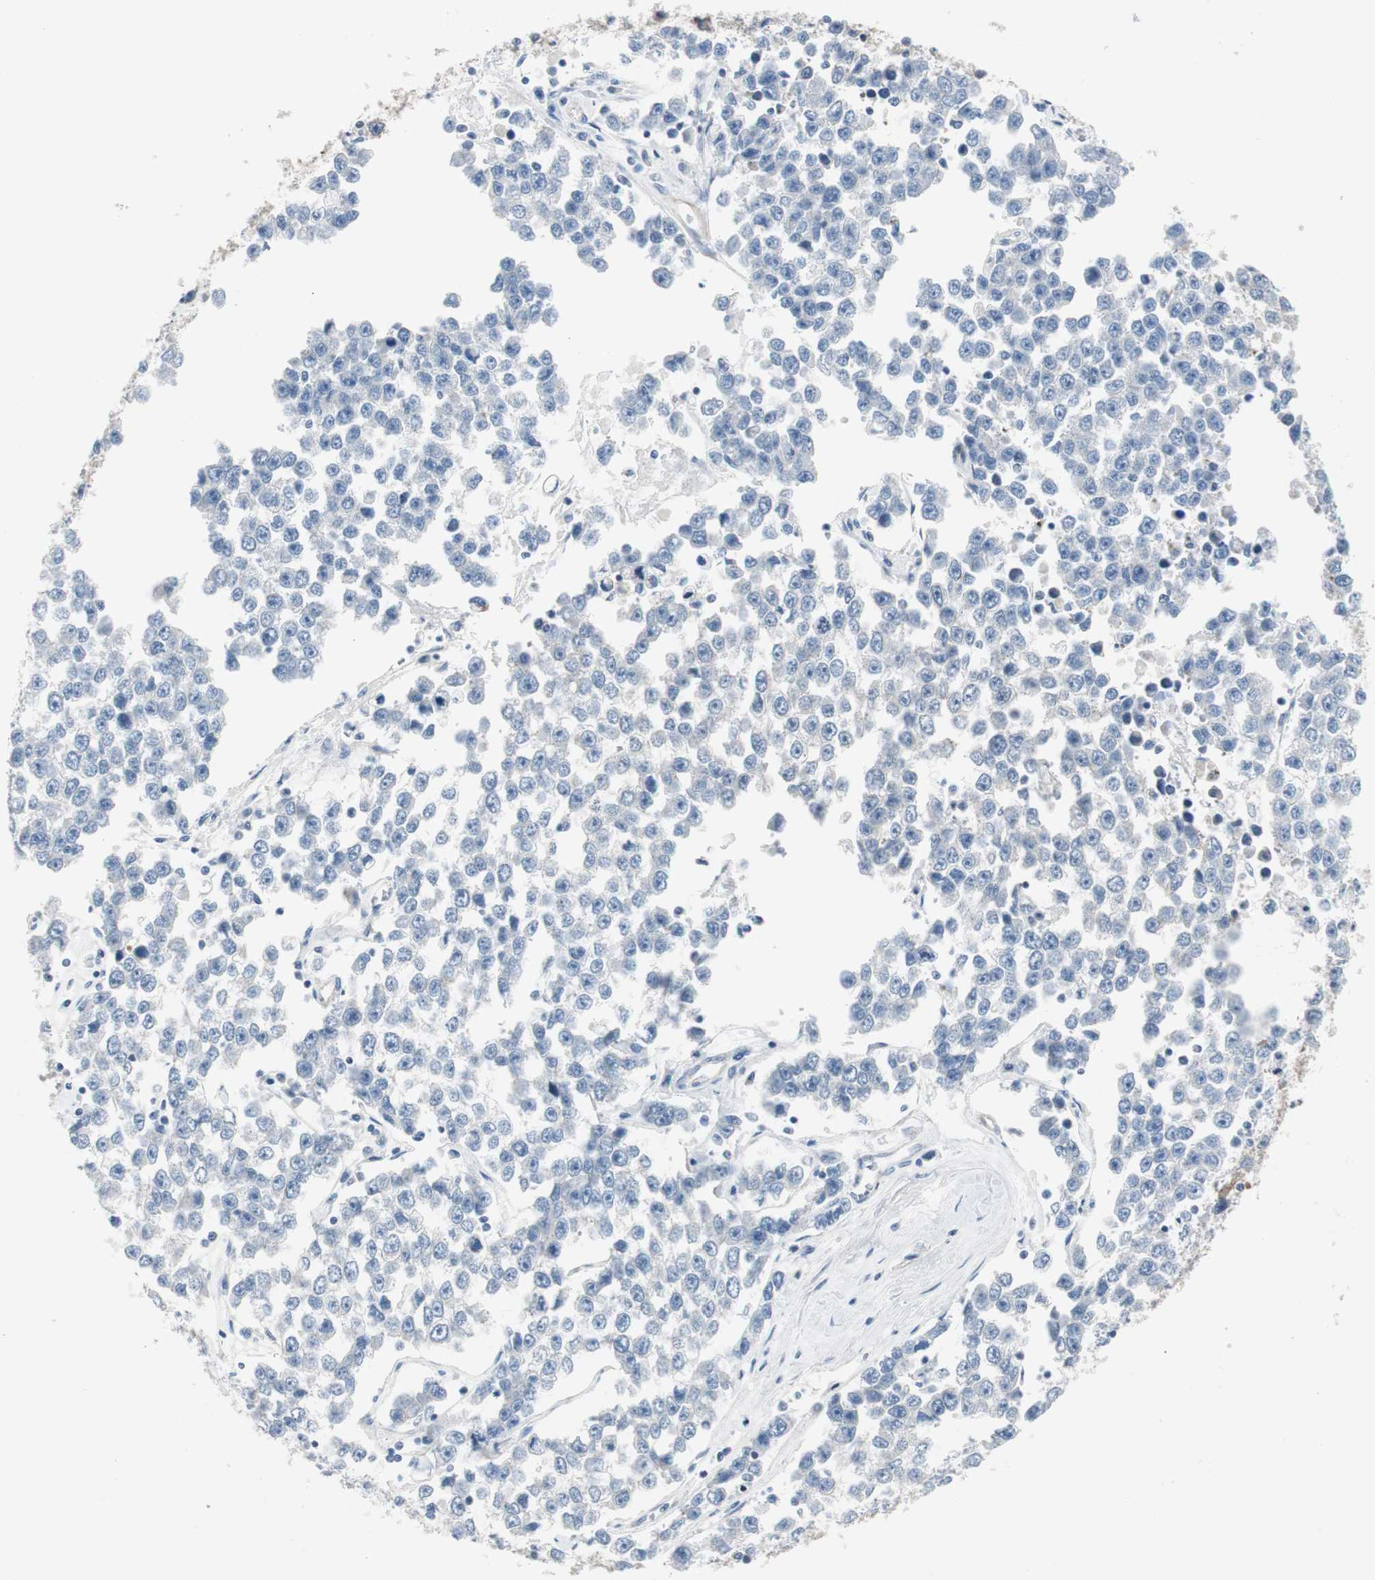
{"staining": {"intensity": "weak", "quantity": "25%-75%", "location": "cytoplasmic/membranous"}, "tissue": "testis cancer", "cell_type": "Tumor cells", "image_type": "cancer", "snomed": [{"axis": "morphology", "description": "Seminoma, NOS"}, {"axis": "morphology", "description": "Carcinoma, Embryonal, NOS"}, {"axis": "topography", "description": "Testis"}], "caption": "The immunohistochemical stain highlights weak cytoplasmic/membranous positivity in tumor cells of testis embryonal carcinoma tissue.", "gene": "STXBP4", "patient": {"sex": "male", "age": 52}}